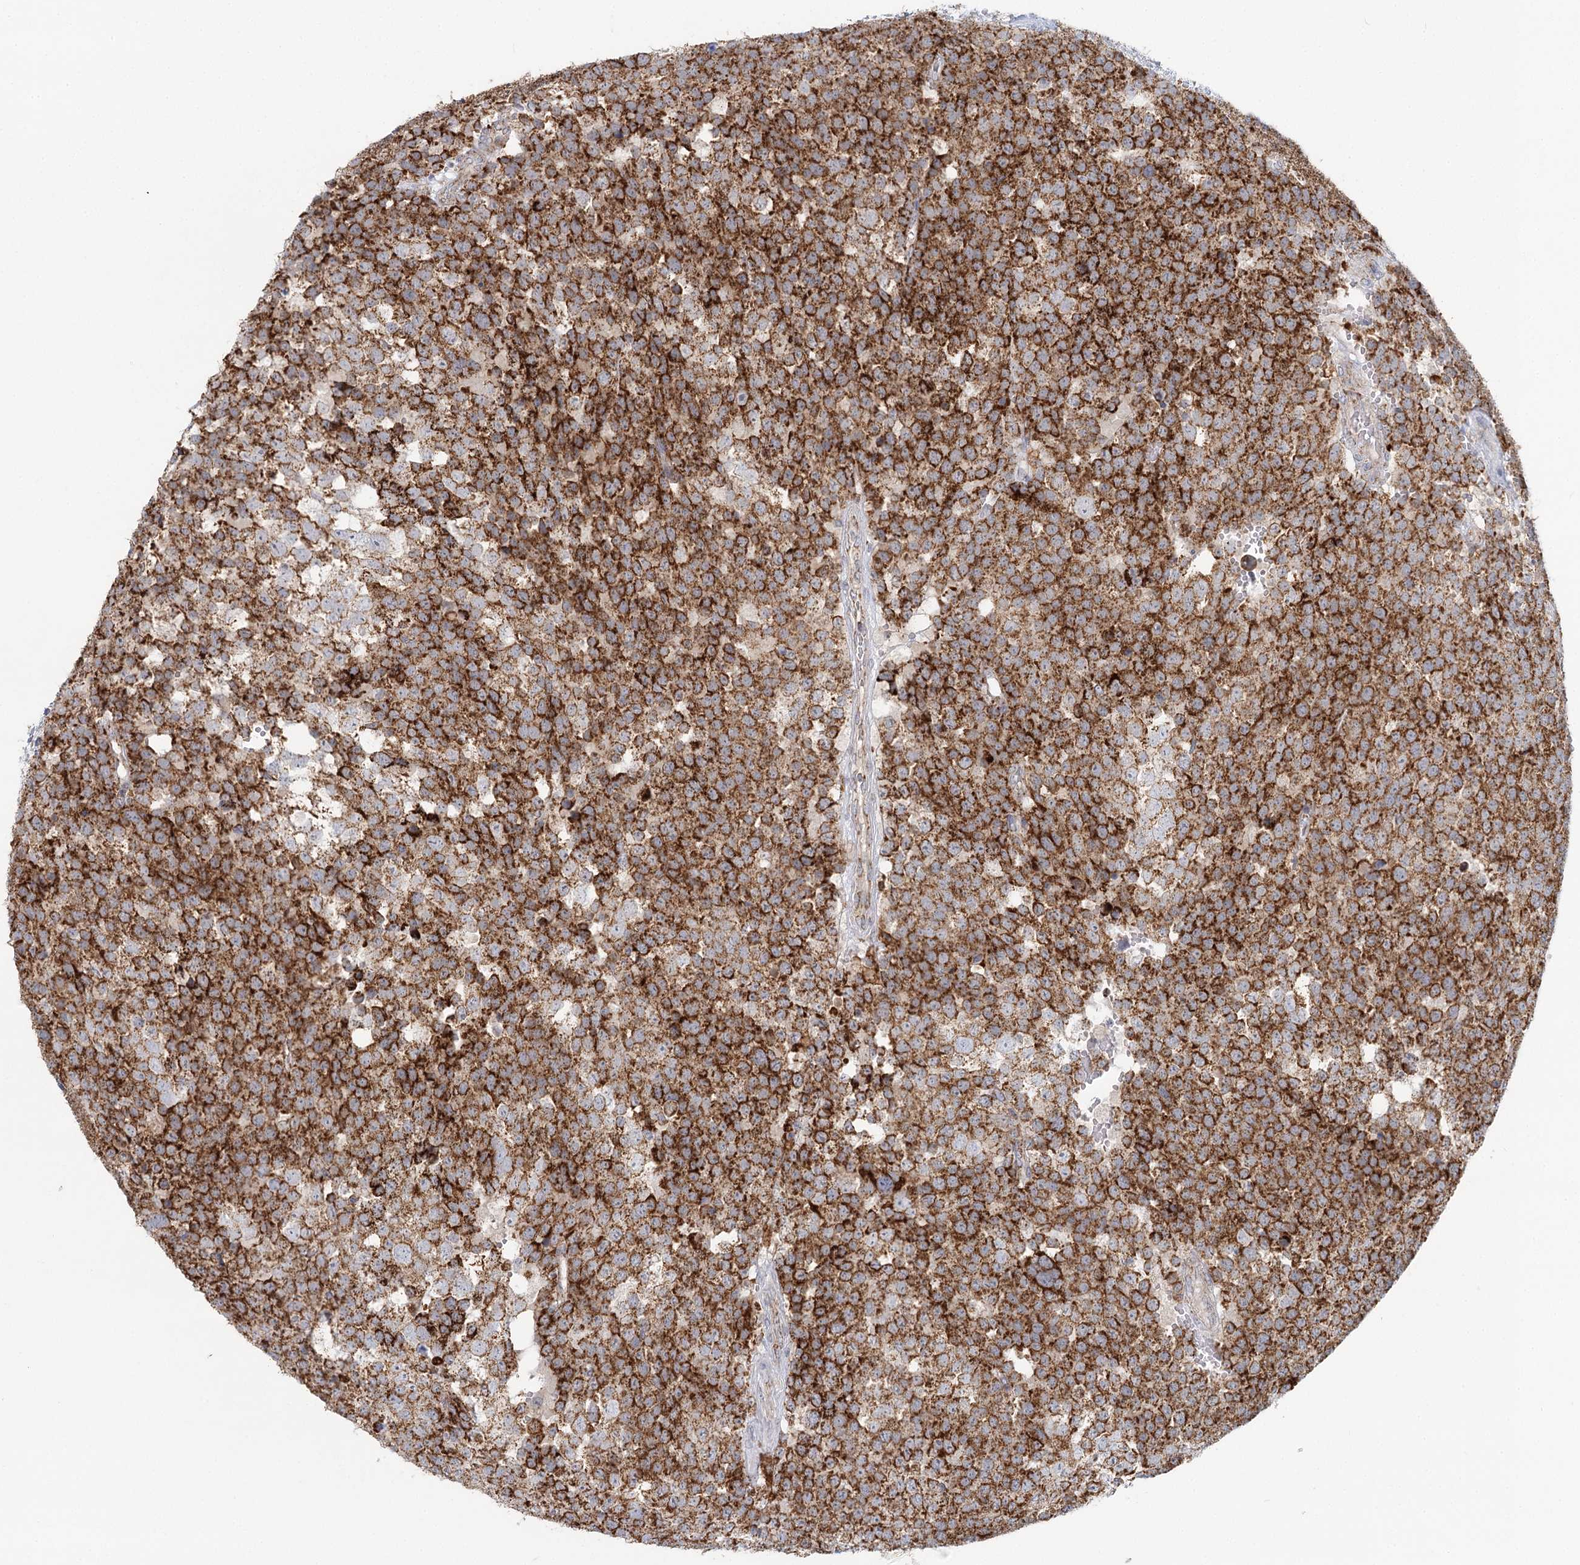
{"staining": {"intensity": "strong", "quantity": ">75%", "location": "cytoplasmic/membranous"}, "tissue": "testis cancer", "cell_type": "Tumor cells", "image_type": "cancer", "snomed": [{"axis": "morphology", "description": "Seminoma, NOS"}, {"axis": "topography", "description": "Testis"}], "caption": "Strong cytoplasmic/membranous staining for a protein is identified in about >75% of tumor cells of testis cancer using immunohistochemistry.", "gene": "TAS1R1", "patient": {"sex": "male", "age": 71}}